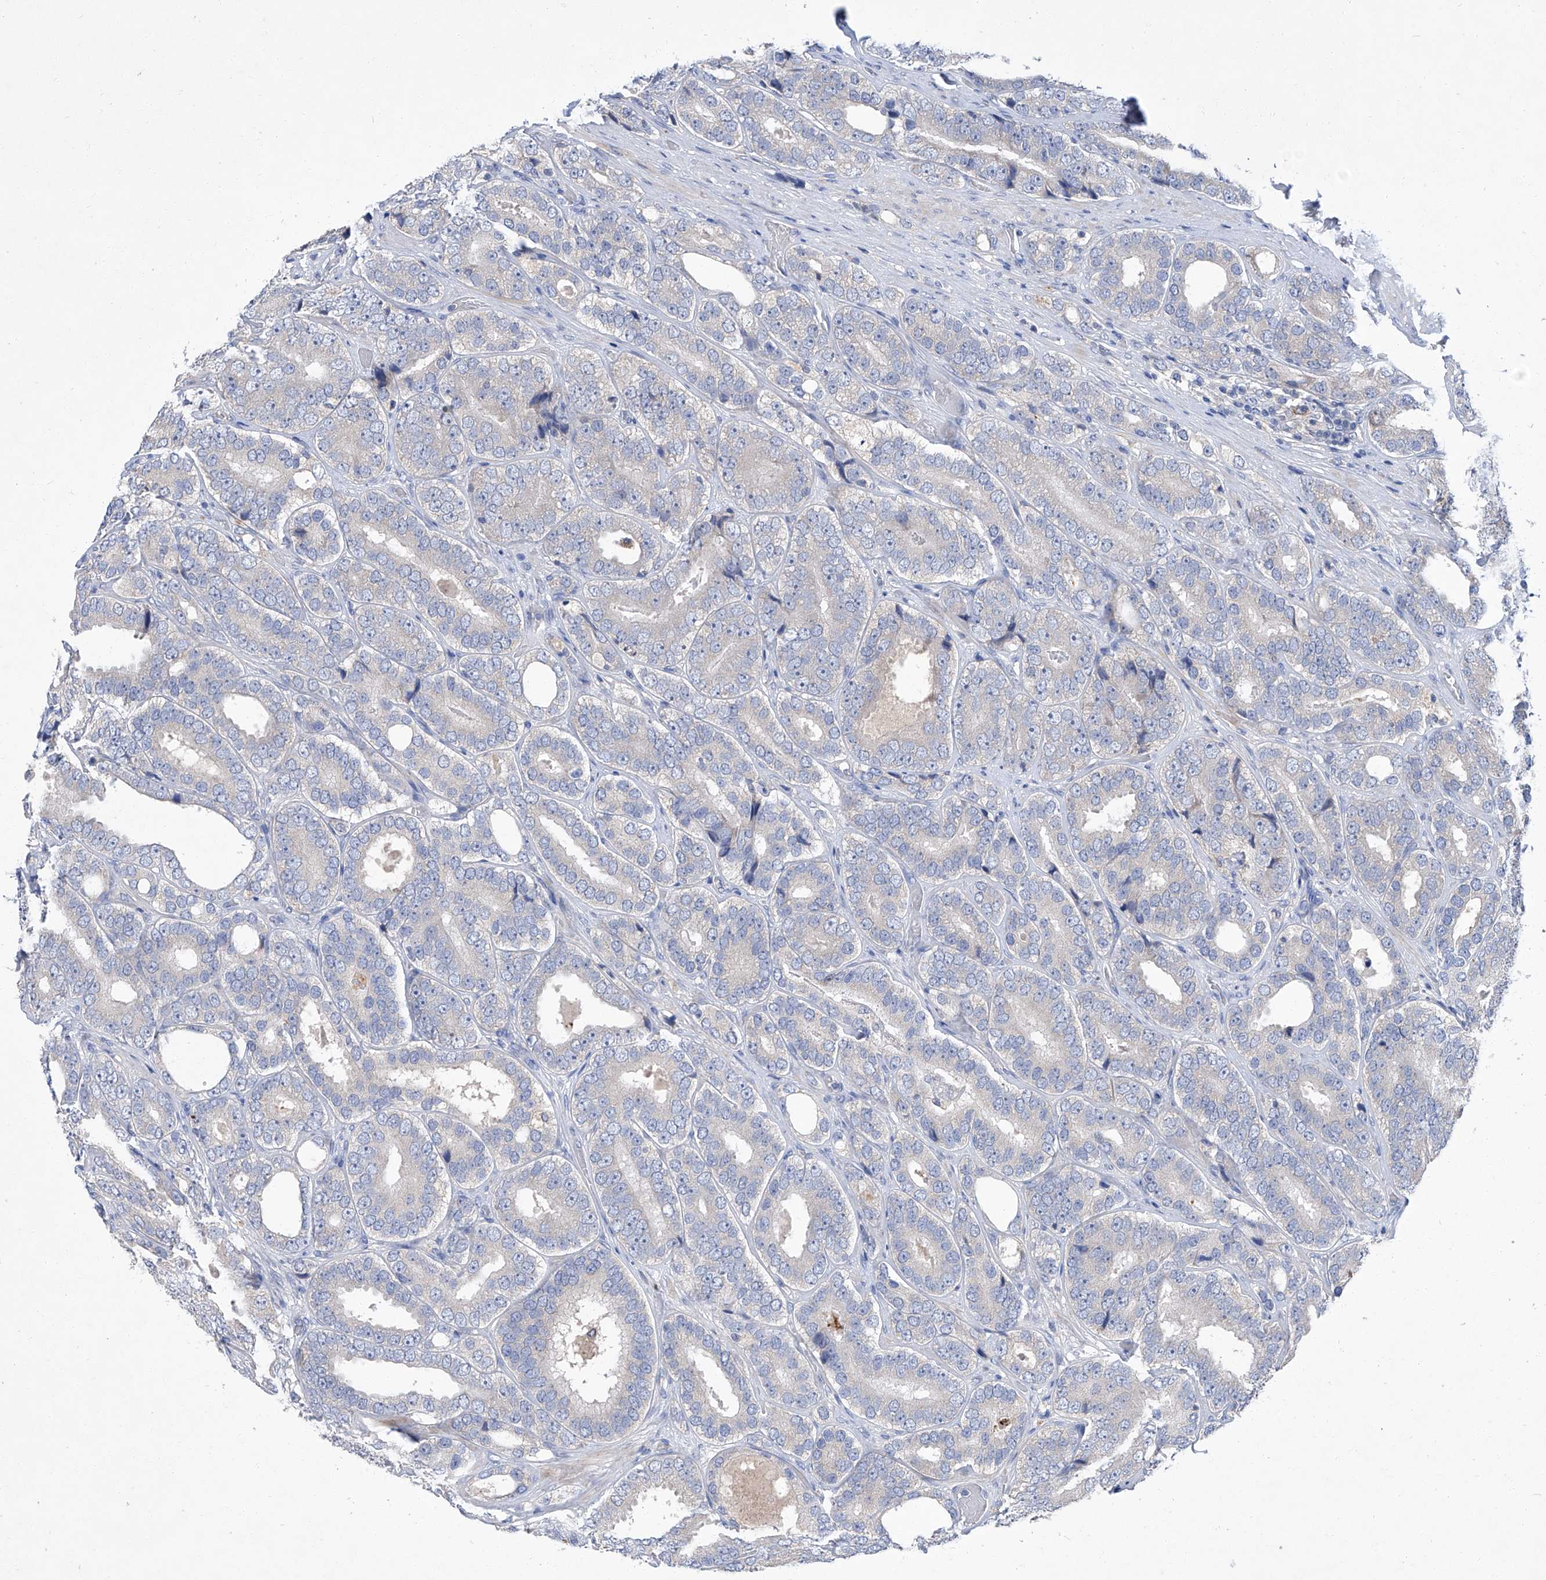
{"staining": {"intensity": "negative", "quantity": "none", "location": "none"}, "tissue": "prostate cancer", "cell_type": "Tumor cells", "image_type": "cancer", "snomed": [{"axis": "morphology", "description": "Adenocarcinoma, High grade"}, {"axis": "topography", "description": "Prostate"}], "caption": "An image of human prostate cancer is negative for staining in tumor cells.", "gene": "SBK2", "patient": {"sex": "male", "age": 56}}